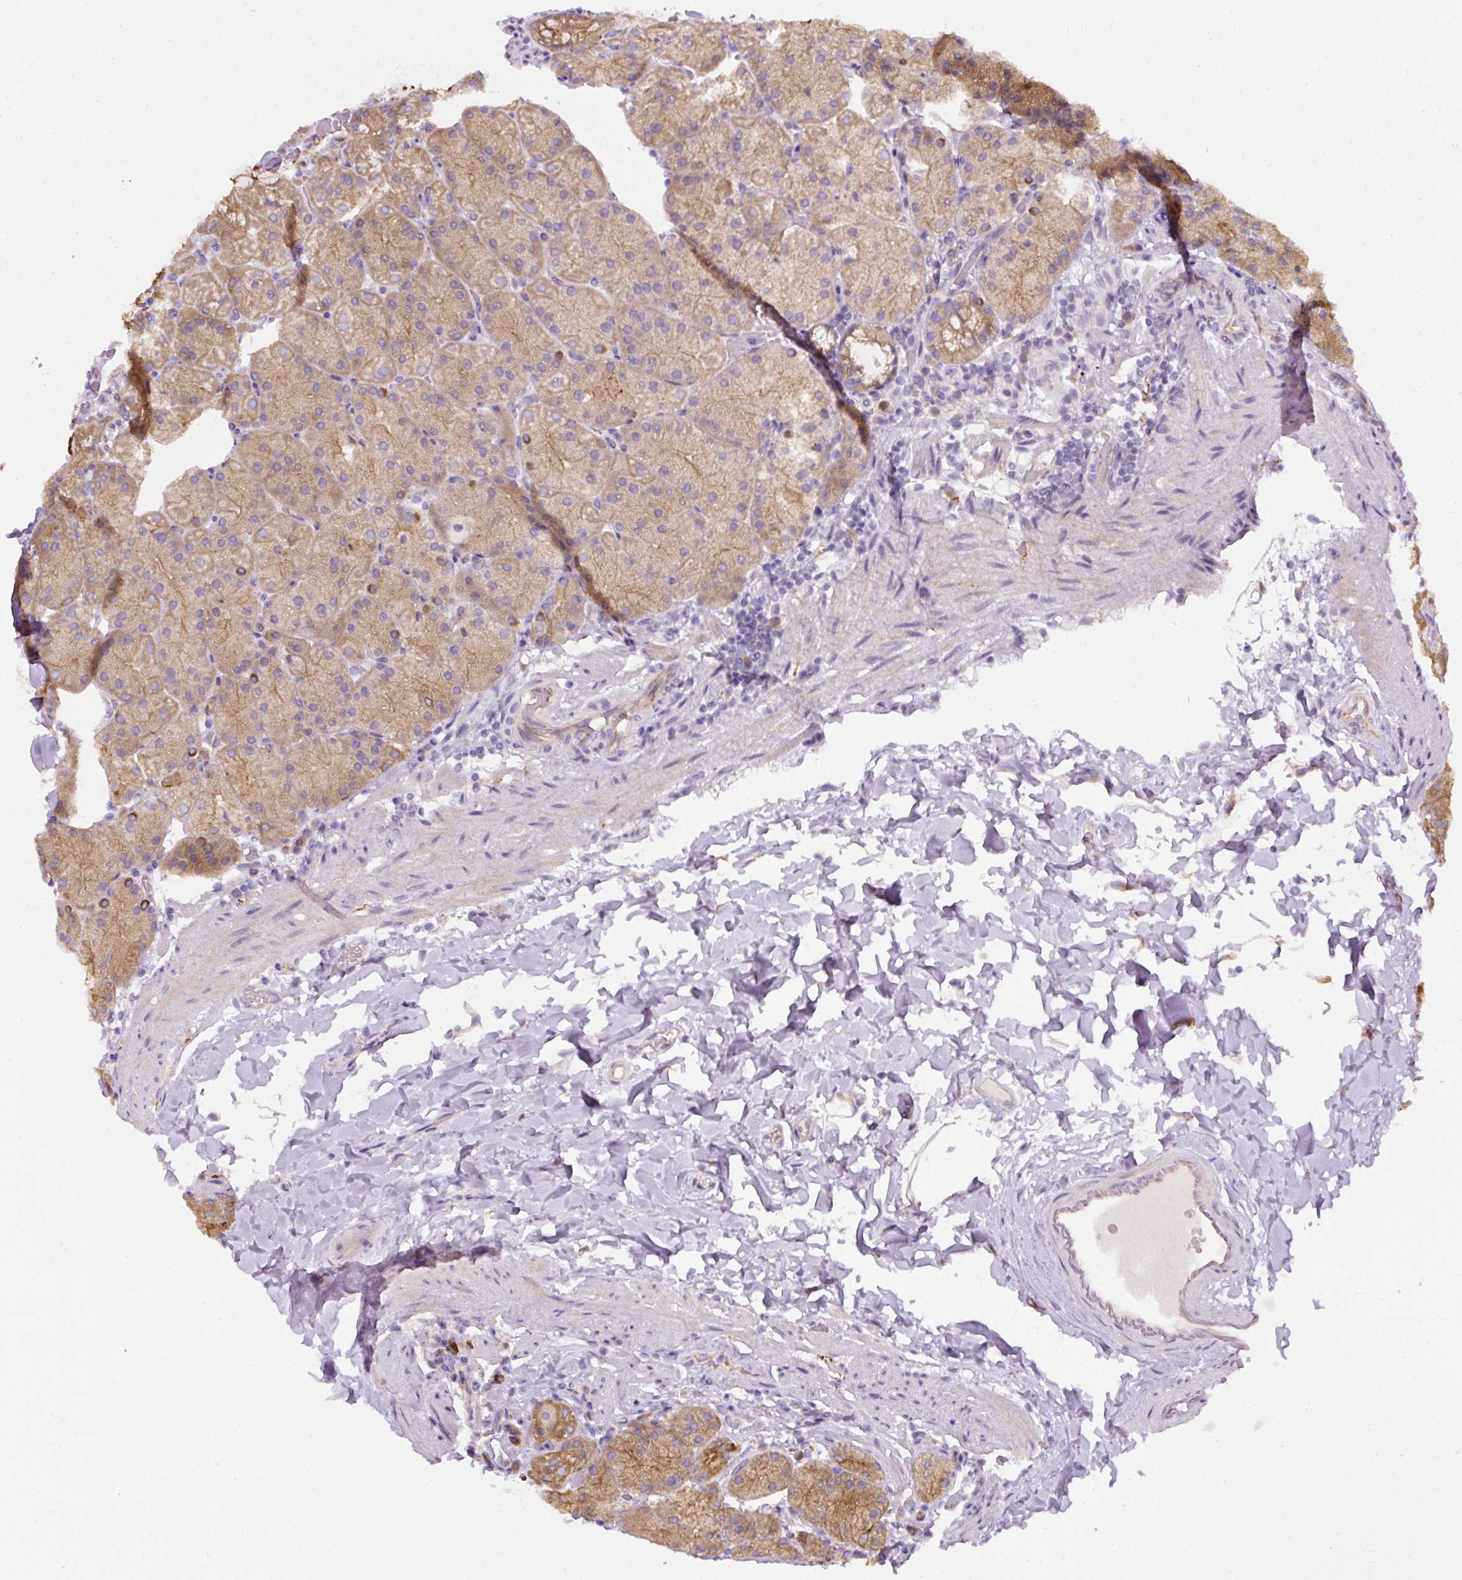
{"staining": {"intensity": "moderate", "quantity": ">75%", "location": "cytoplasmic/membranous"}, "tissue": "stomach", "cell_type": "Glandular cells", "image_type": "normal", "snomed": [{"axis": "morphology", "description": "Normal tissue, NOS"}, {"axis": "topography", "description": "Stomach, upper"}, {"axis": "topography", "description": "Stomach, lower"}], "caption": "A photomicrograph of human stomach stained for a protein displays moderate cytoplasmic/membranous brown staining in glandular cells. Using DAB (3,3'-diaminobenzidine) (brown) and hematoxylin (blue) stains, captured at high magnification using brightfield microscopy.", "gene": "FAM149A", "patient": {"sex": "male", "age": 67}}